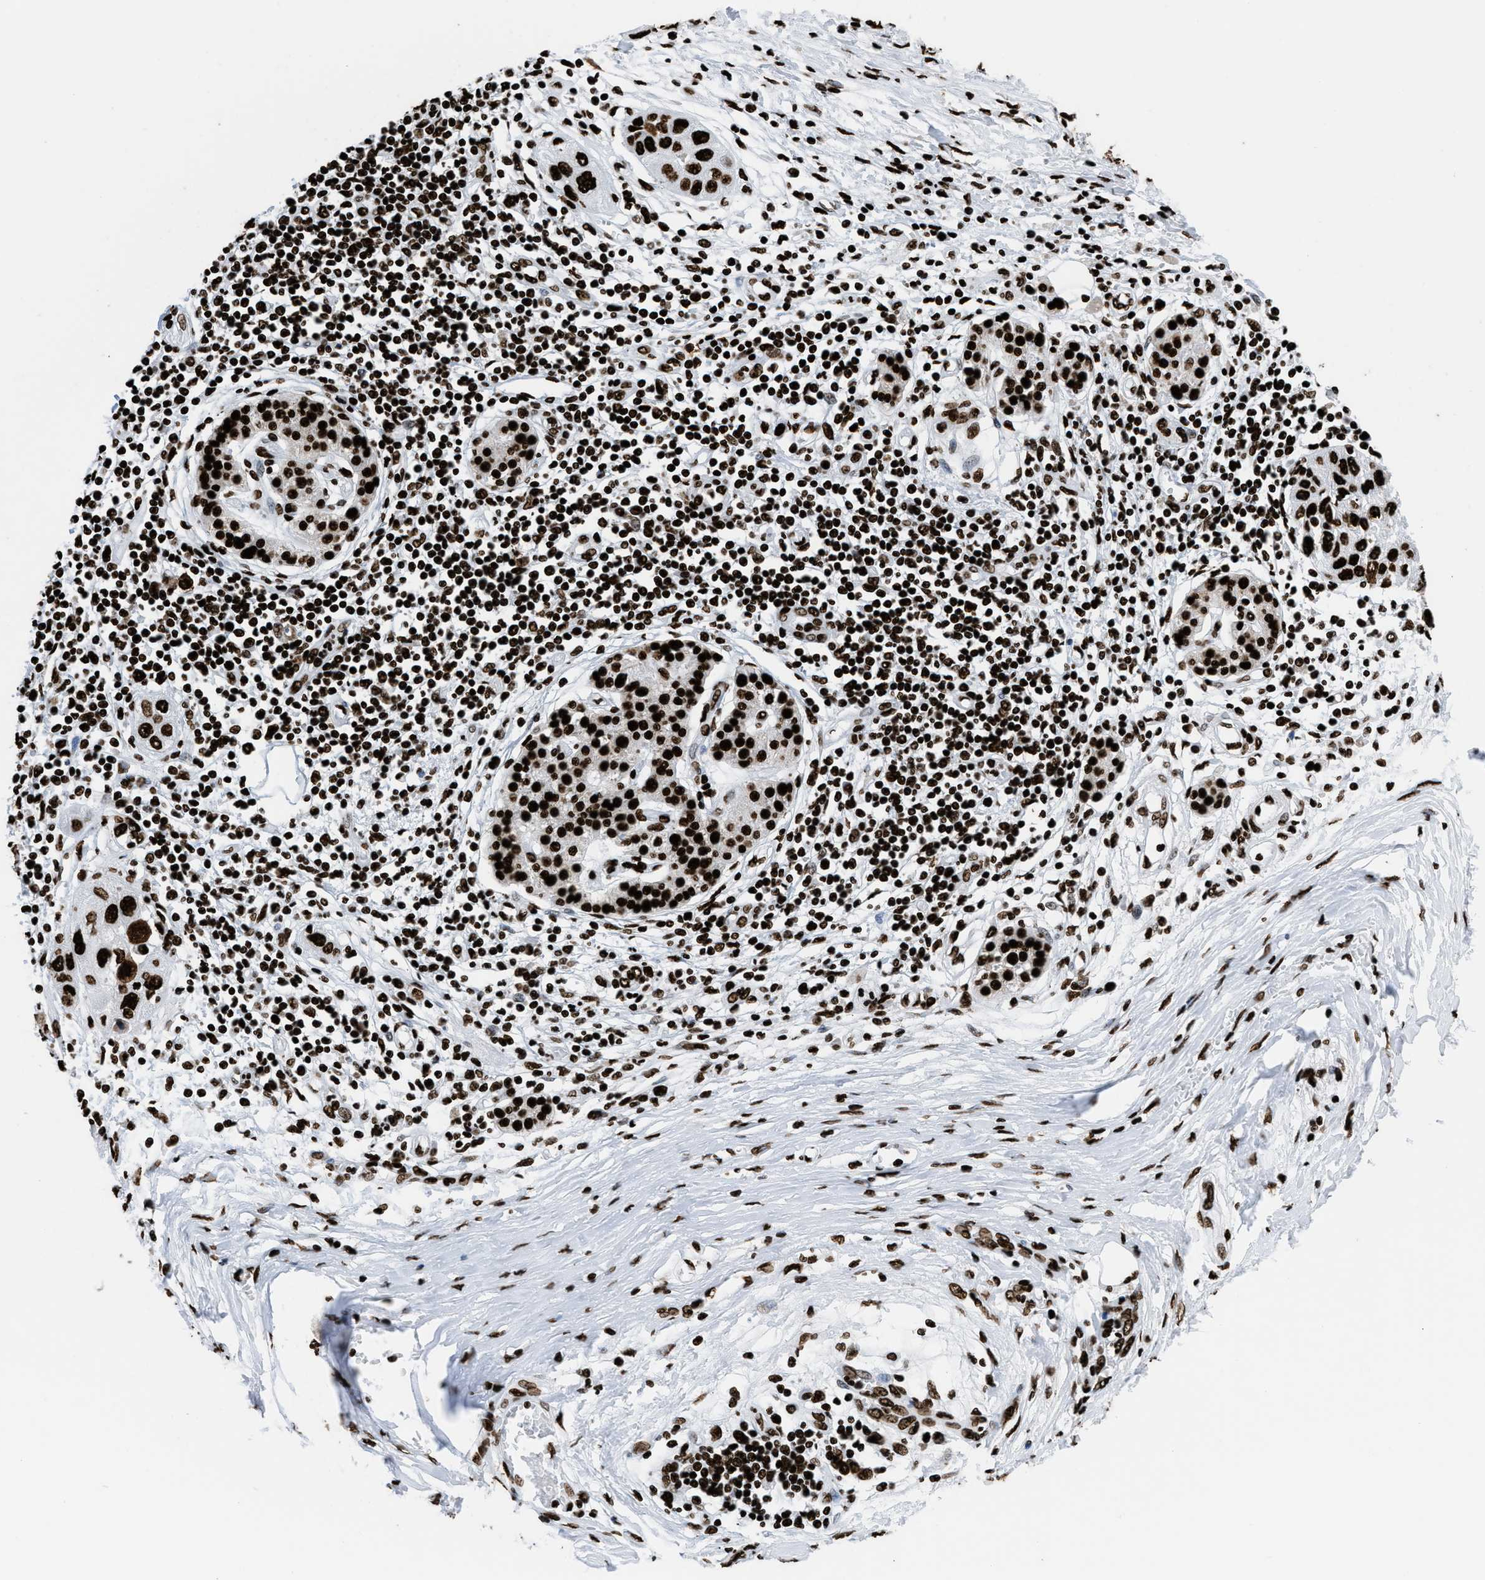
{"staining": {"intensity": "strong", "quantity": ">75%", "location": "nuclear"}, "tissue": "pancreatic cancer", "cell_type": "Tumor cells", "image_type": "cancer", "snomed": [{"axis": "morphology", "description": "Adenocarcinoma, NOS"}, {"axis": "topography", "description": "Pancreas"}], "caption": "Brown immunohistochemical staining in adenocarcinoma (pancreatic) shows strong nuclear expression in about >75% of tumor cells.", "gene": "HNRNPM", "patient": {"sex": "female", "age": 70}}